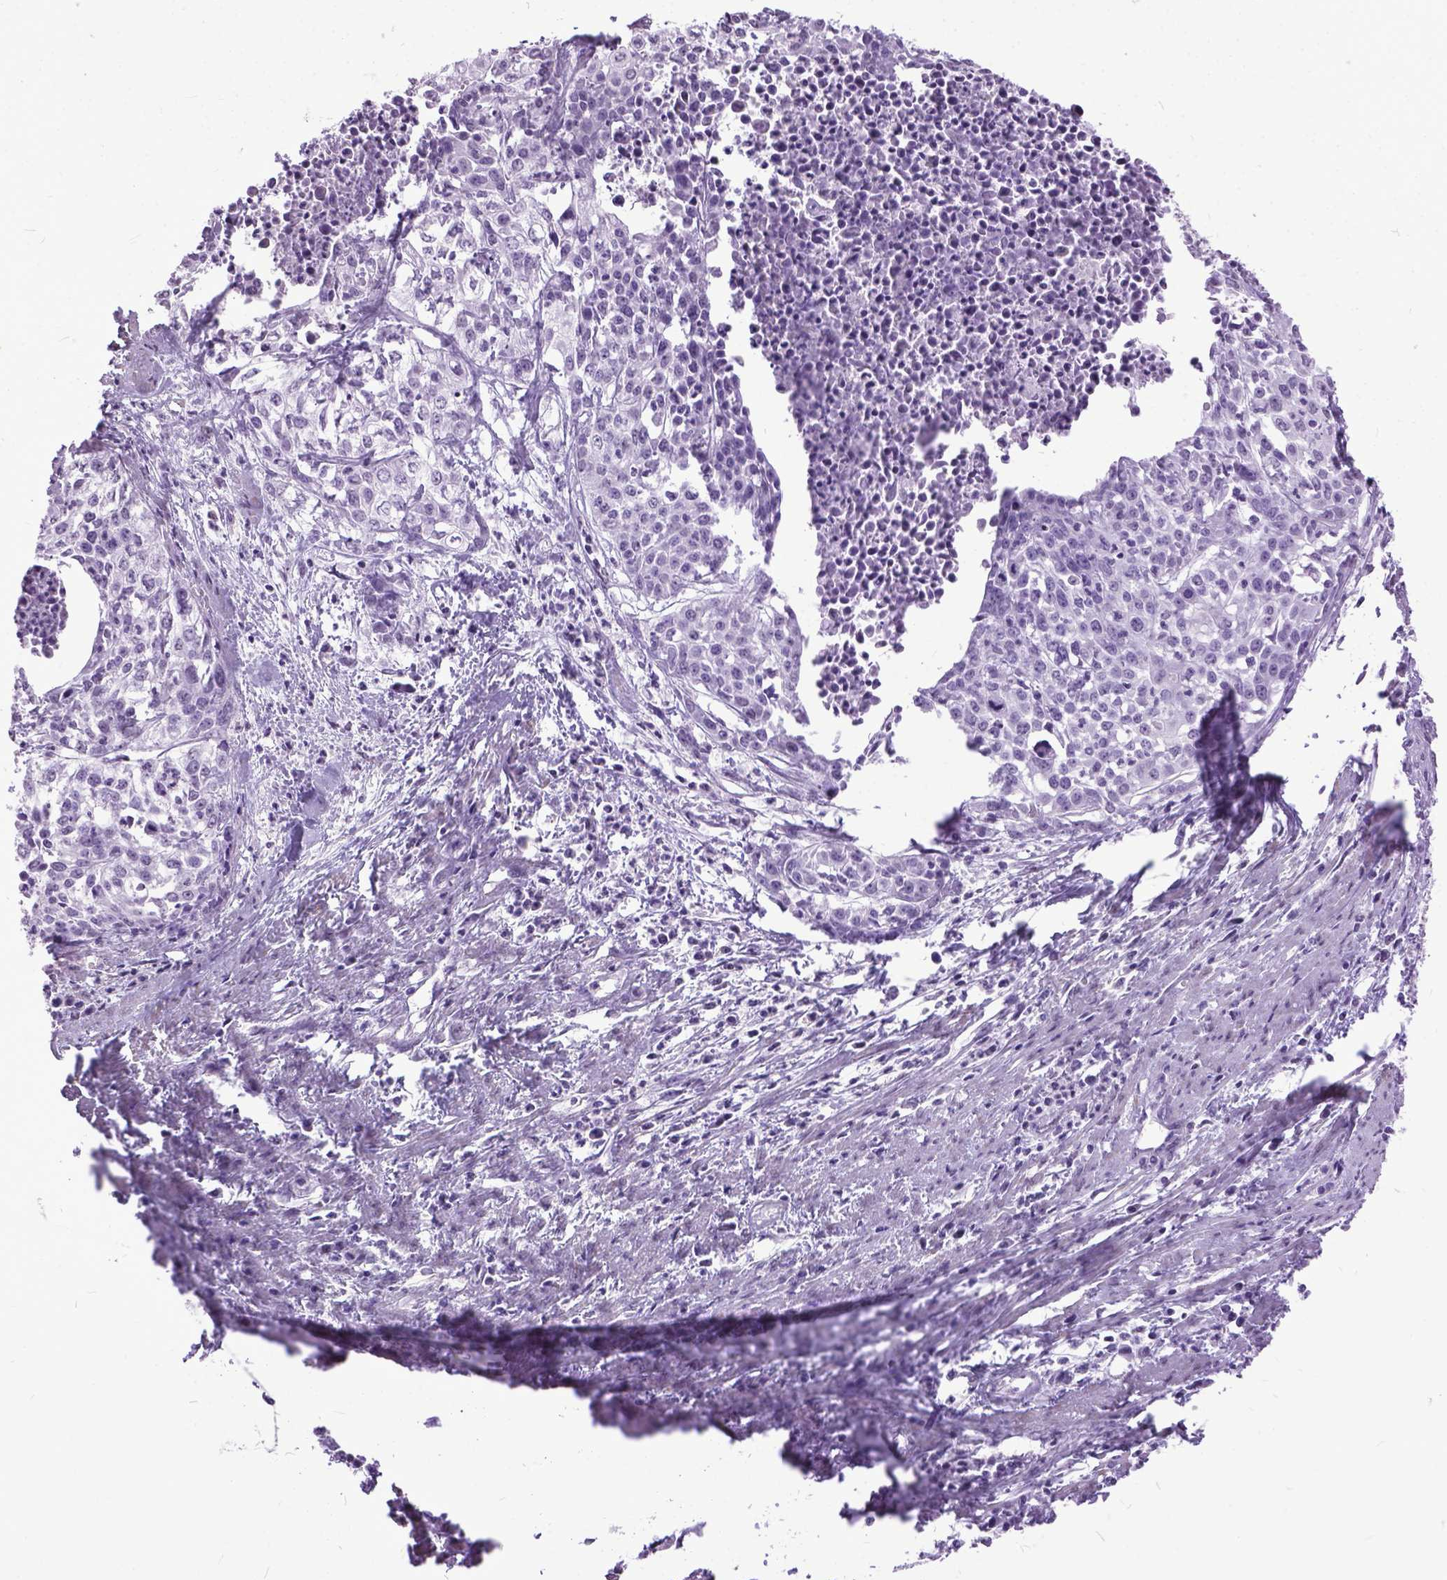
{"staining": {"intensity": "negative", "quantity": "none", "location": "none"}, "tissue": "cervical cancer", "cell_type": "Tumor cells", "image_type": "cancer", "snomed": [{"axis": "morphology", "description": "Squamous cell carcinoma, NOS"}, {"axis": "topography", "description": "Cervix"}], "caption": "Cervical cancer (squamous cell carcinoma) was stained to show a protein in brown. There is no significant positivity in tumor cells. (DAB (3,3'-diaminobenzidine) IHC, high magnification).", "gene": "MARCHF10", "patient": {"sex": "female", "age": 39}}